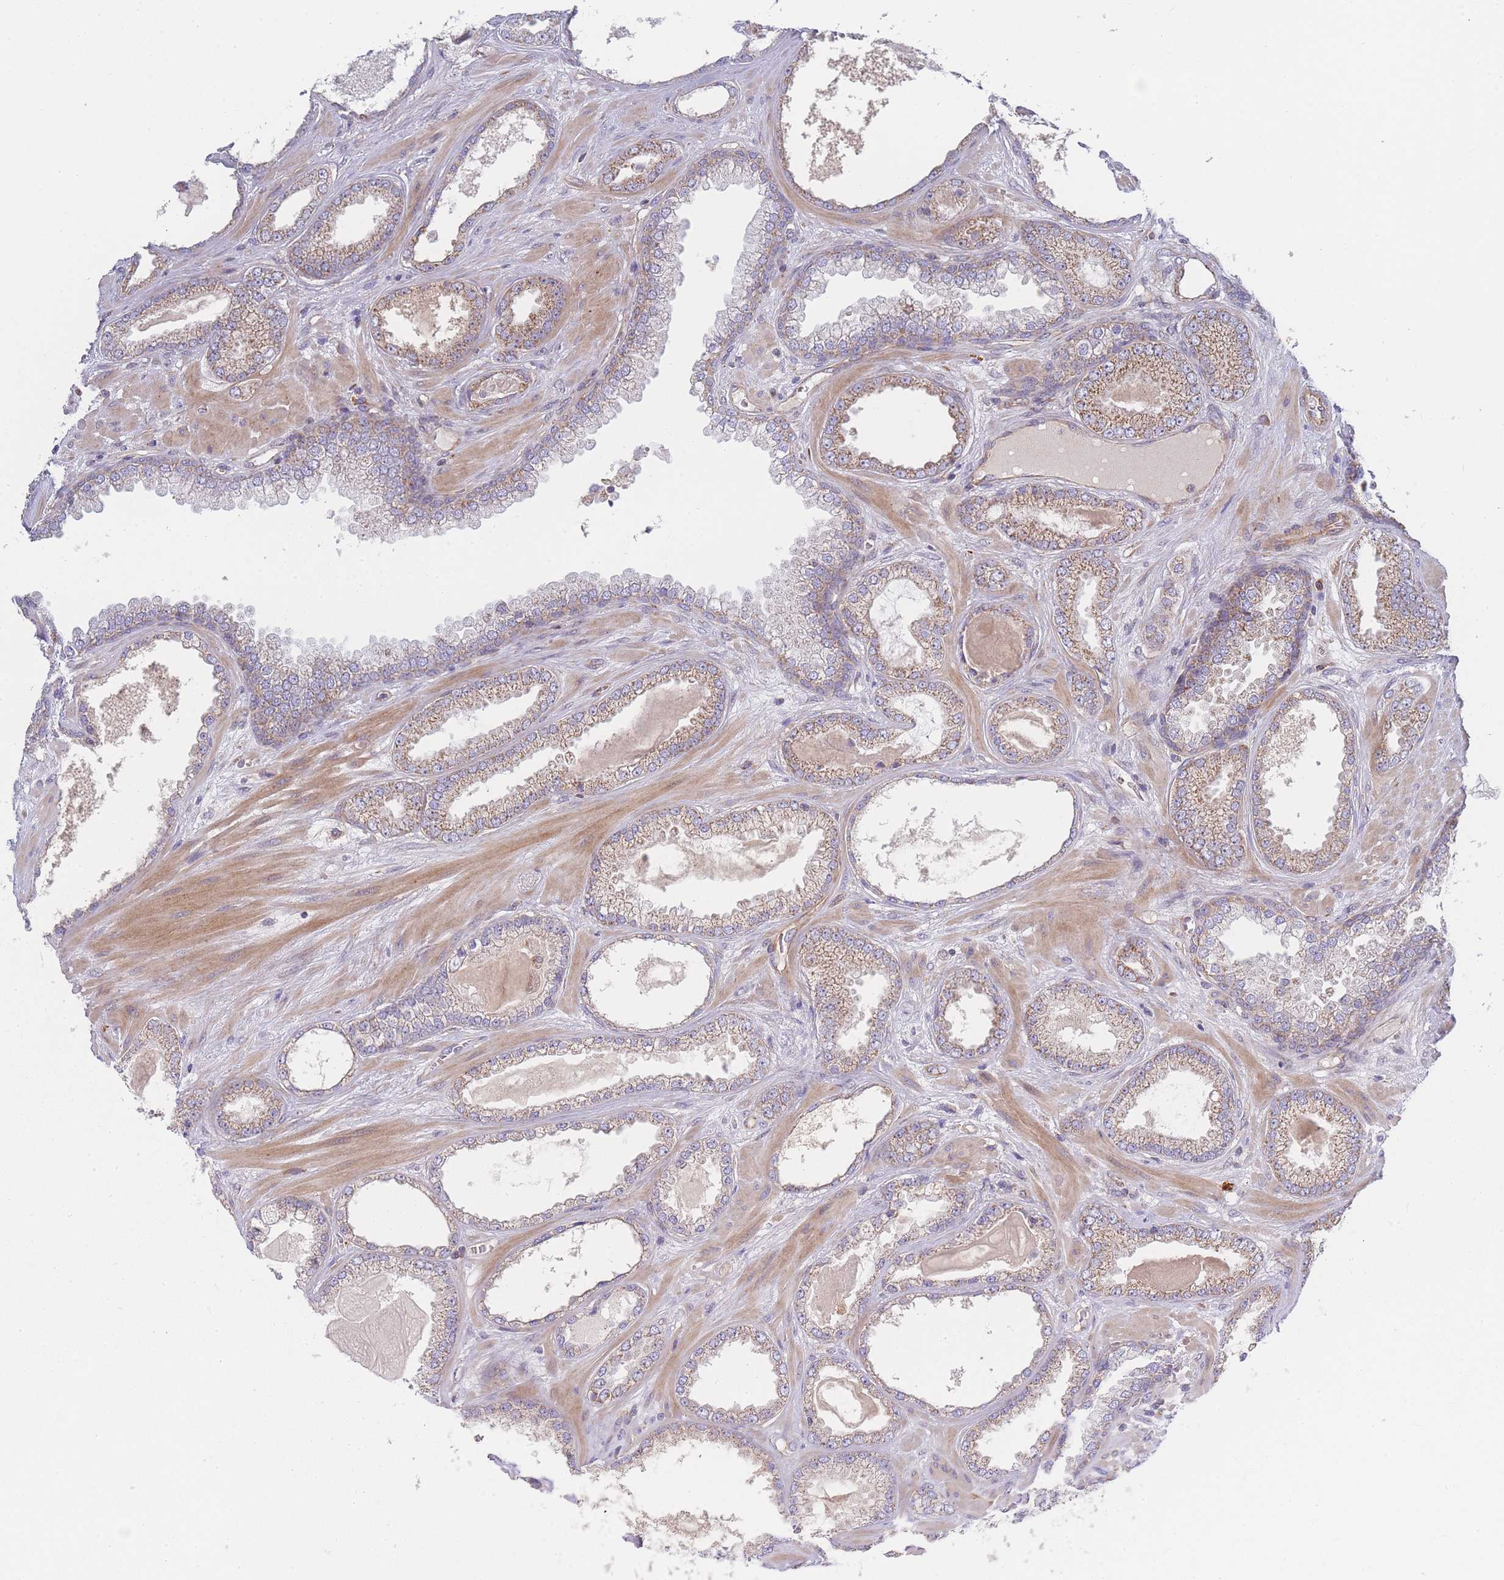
{"staining": {"intensity": "moderate", "quantity": ">75%", "location": "cytoplasmic/membranous"}, "tissue": "prostate cancer", "cell_type": "Tumor cells", "image_type": "cancer", "snomed": [{"axis": "morphology", "description": "Adenocarcinoma, Low grade"}, {"axis": "topography", "description": "Prostate"}], "caption": "Immunohistochemistry photomicrograph of neoplastic tissue: human prostate adenocarcinoma (low-grade) stained using IHC displays medium levels of moderate protein expression localized specifically in the cytoplasmic/membranous of tumor cells, appearing as a cytoplasmic/membranous brown color.", "gene": "MTRES1", "patient": {"sex": "male", "age": 57}}